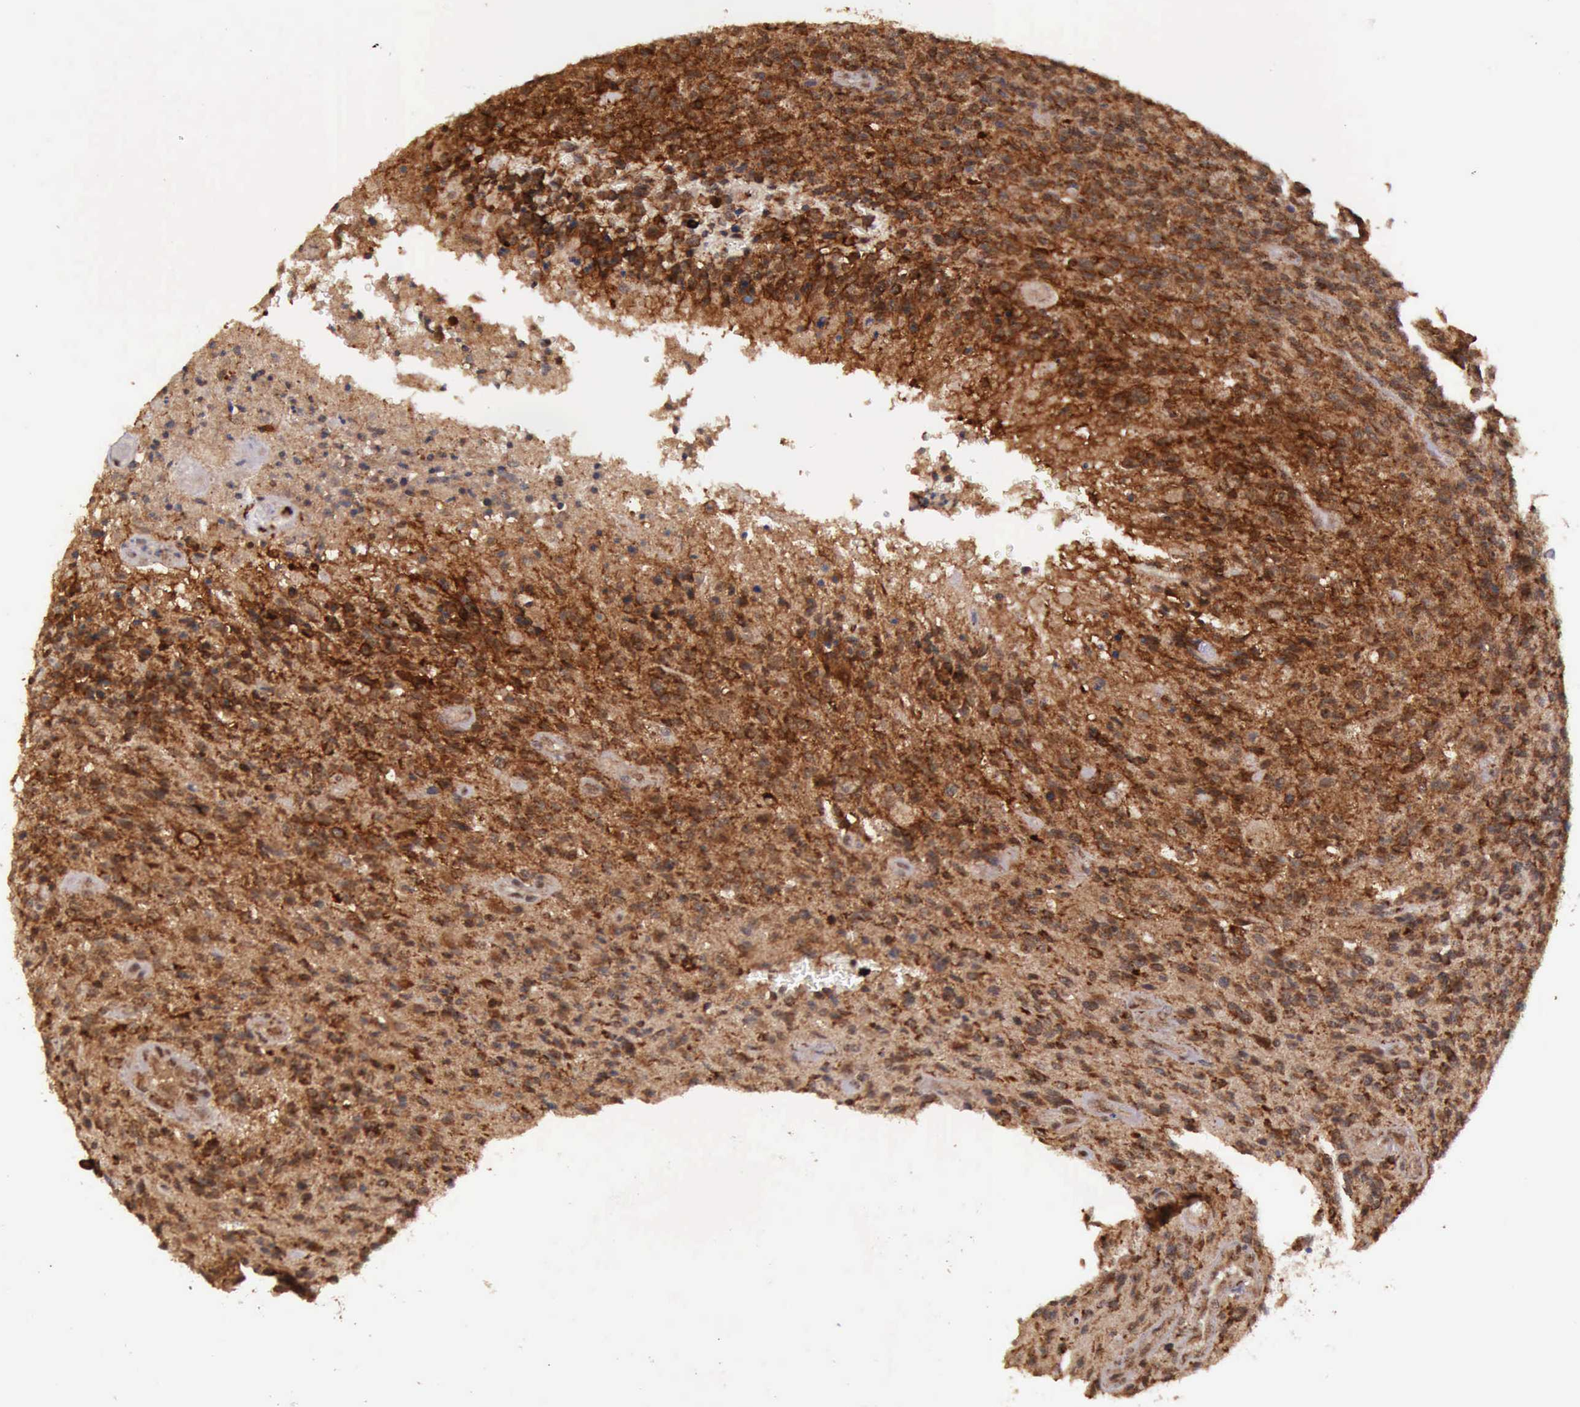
{"staining": {"intensity": "strong", "quantity": ">75%", "location": "cytoplasmic/membranous"}, "tissue": "glioma", "cell_type": "Tumor cells", "image_type": "cancer", "snomed": [{"axis": "morphology", "description": "Glioma, malignant, High grade"}, {"axis": "topography", "description": "Brain"}], "caption": "High-power microscopy captured an immunohistochemistry micrograph of malignant high-grade glioma, revealing strong cytoplasmic/membranous staining in approximately >75% of tumor cells. Nuclei are stained in blue.", "gene": "ARMCX3", "patient": {"sex": "male", "age": 36}}